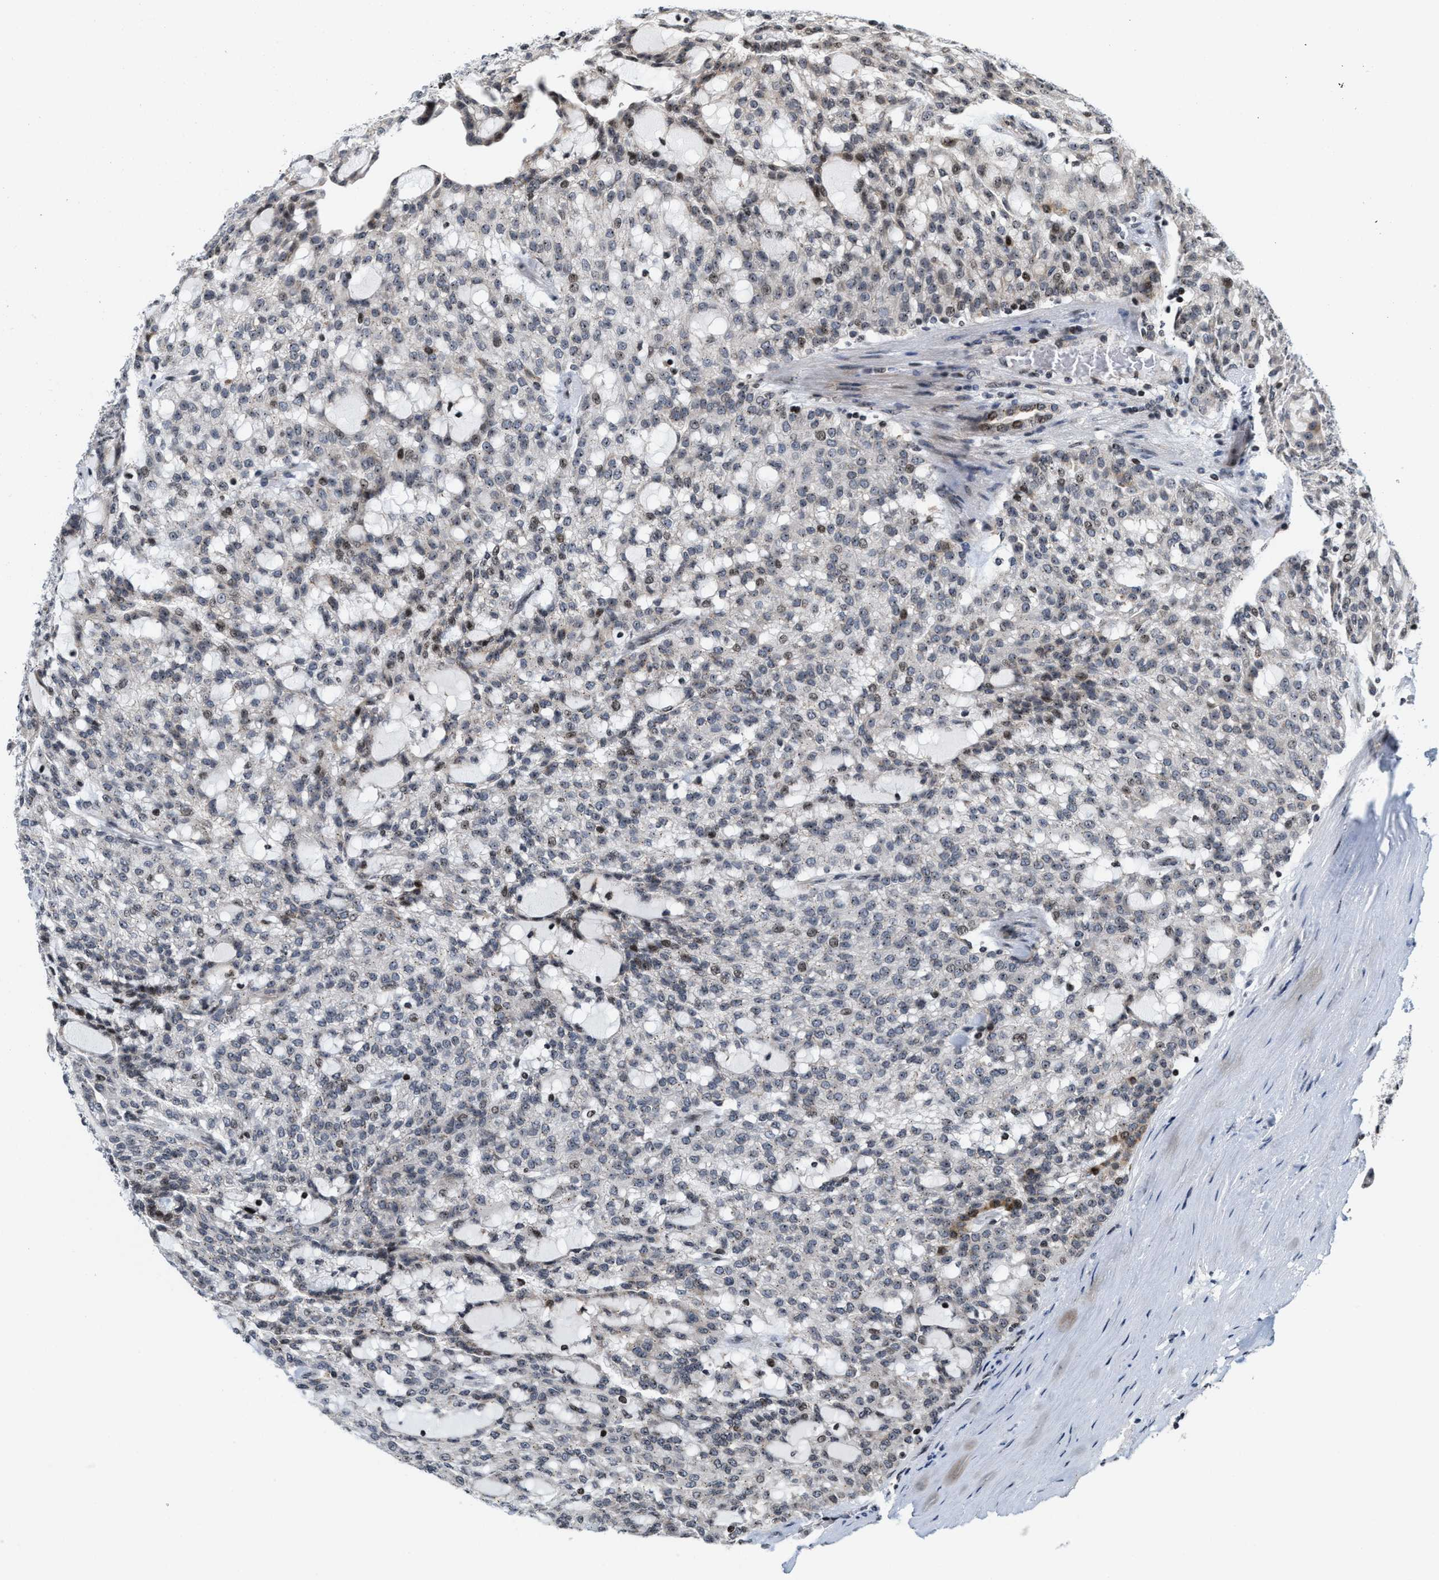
{"staining": {"intensity": "moderate", "quantity": "<25%", "location": "nuclear"}, "tissue": "renal cancer", "cell_type": "Tumor cells", "image_type": "cancer", "snomed": [{"axis": "morphology", "description": "Adenocarcinoma, NOS"}, {"axis": "topography", "description": "Kidney"}], "caption": "Moderate nuclear protein expression is present in approximately <25% of tumor cells in renal adenocarcinoma.", "gene": "PDZD2", "patient": {"sex": "male", "age": 63}}